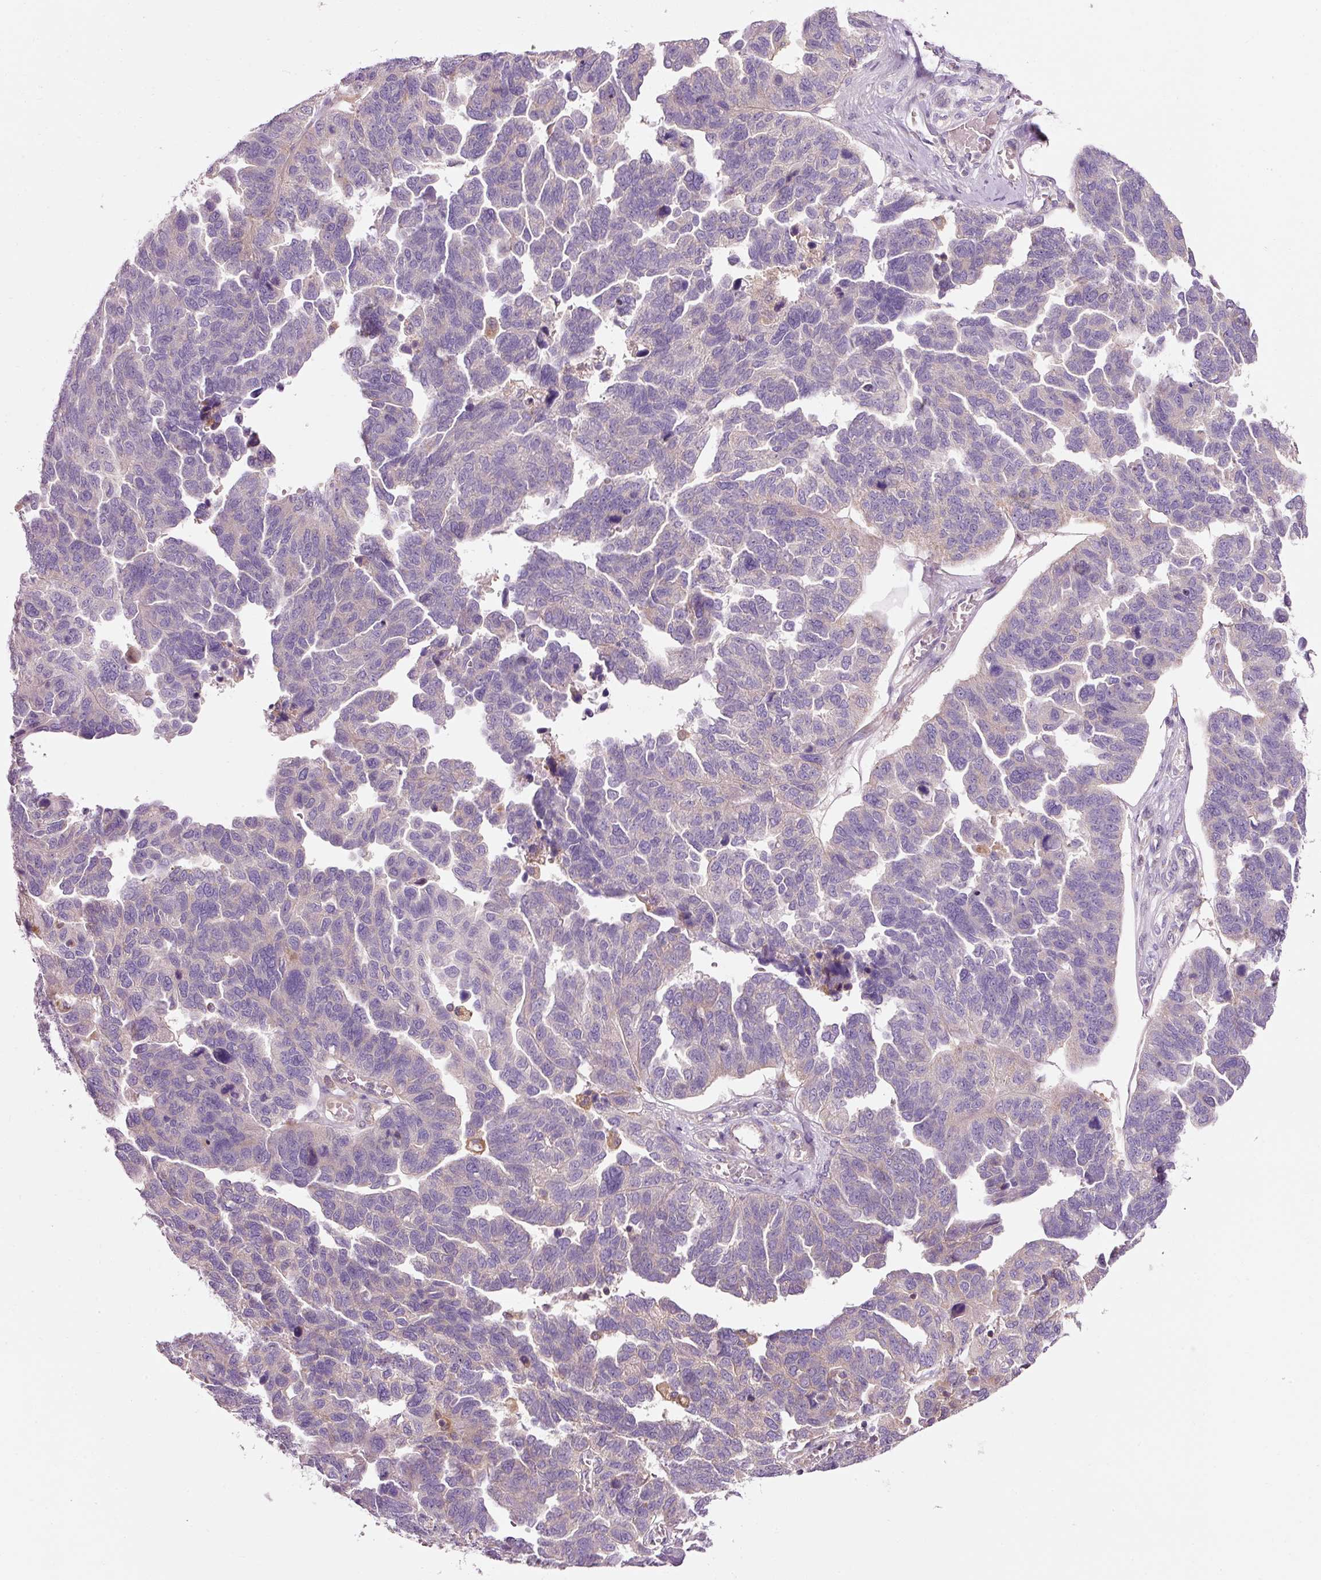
{"staining": {"intensity": "weak", "quantity": "<25%", "location": "cytoplasmic/membranous"}, "tissue": "ovarian cancer", "cell_type": "Tumor cells", "image_type": "cancer", "snomed": [{"axis": "morphology", "description": "Cystadenocarcinoma, serous, NOS"}, {"axis": "topography", "description": "Ovary"}], "caption": "DAB immunohistochemical staining of serous cystadenocarcinoma (ovarian) displays no significant staining in tumor cells.", "gene": "NAPA", "patient": {"sex": "female", "age": 64}}